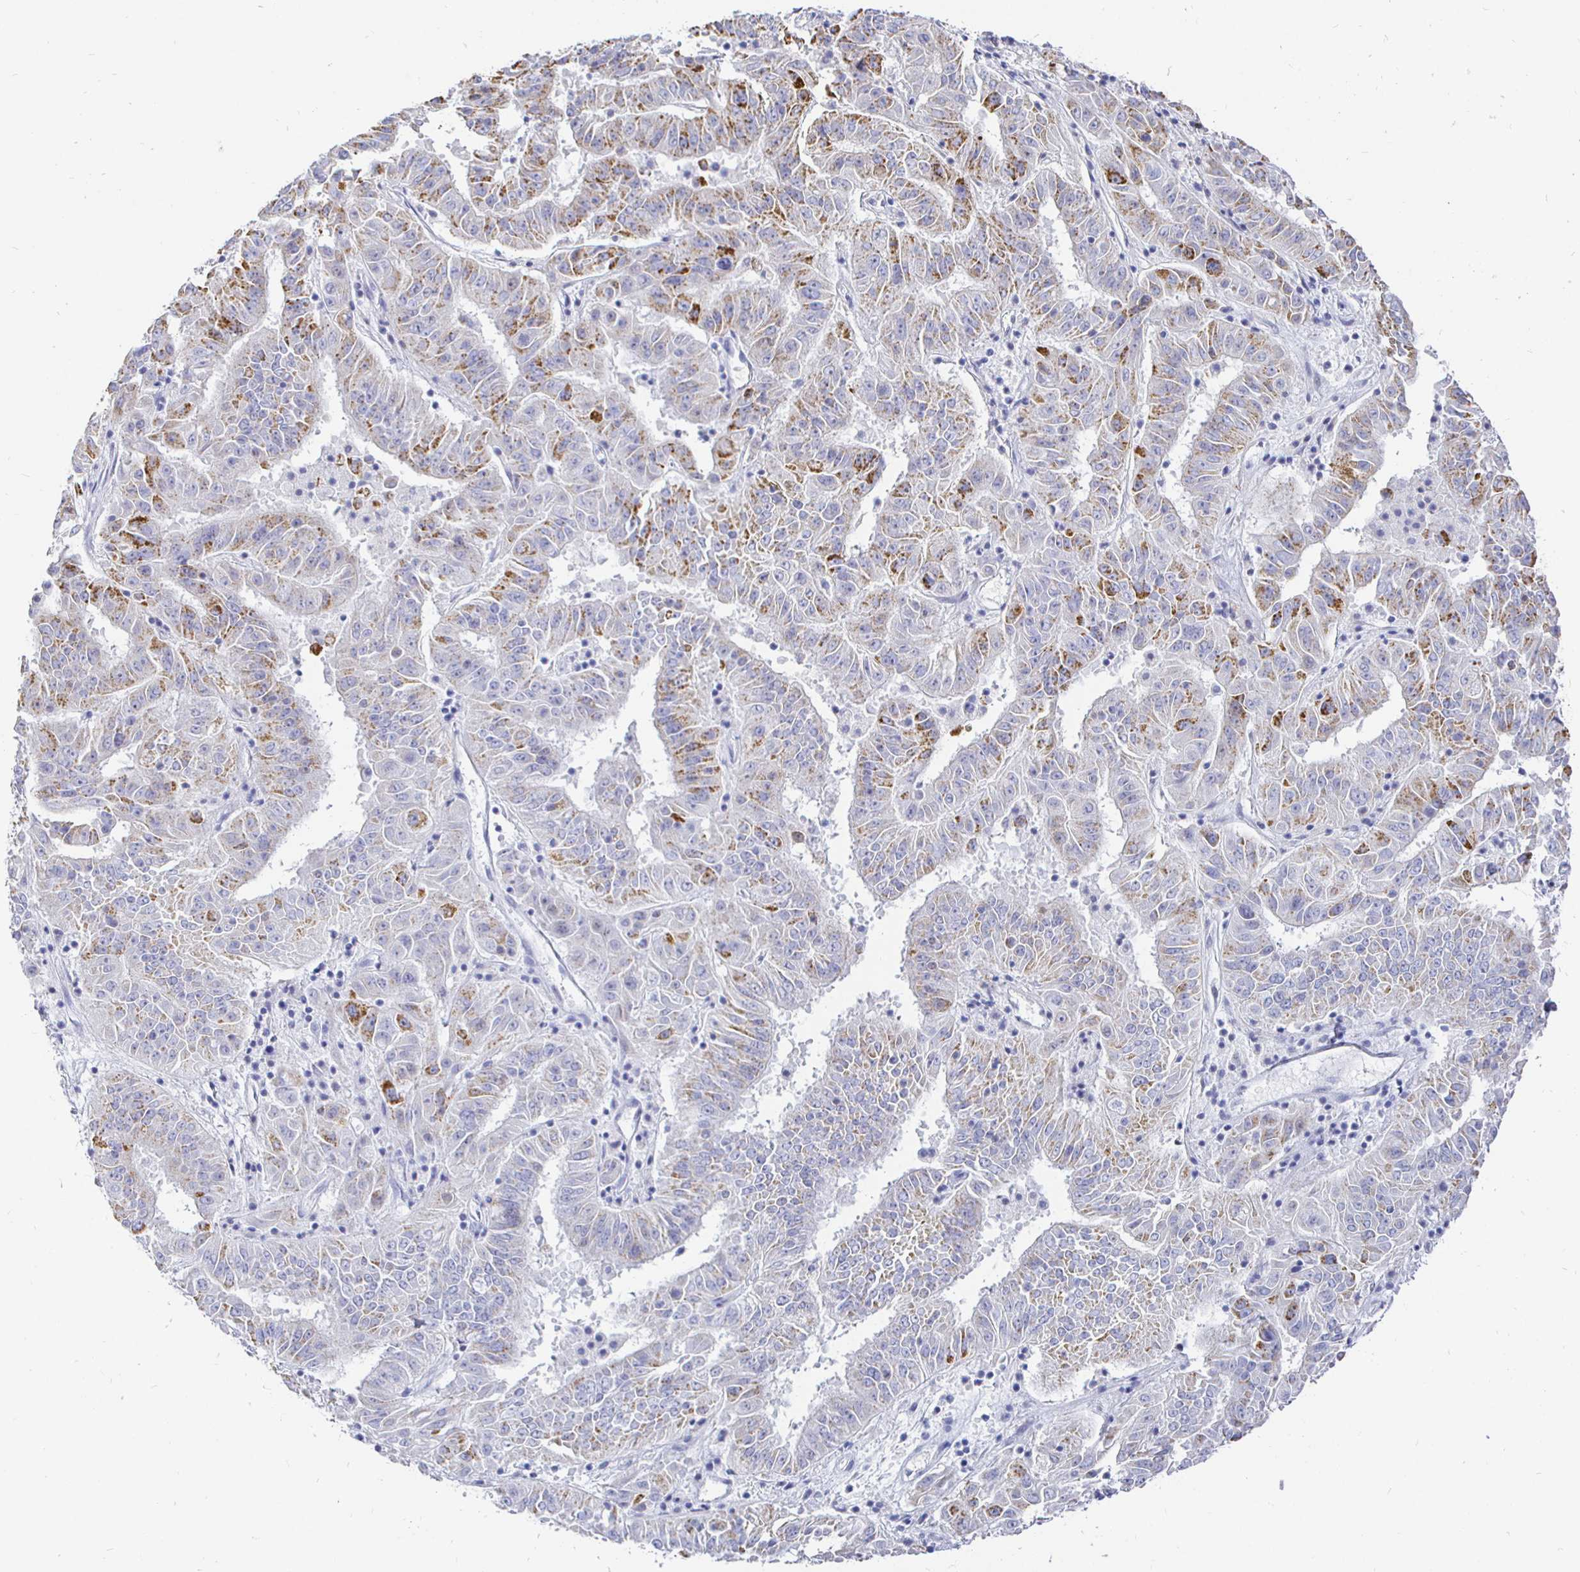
{"staining": {"intensity": "moderate", "quantity": "25%-75%", "location": "cytoplasmic/membranous"}, "tissue": "pancreatic cancer", "cell_type": "Tumor cells", "image_type": "cancer", "snomed": [{"axis": "morphology", "description": "Adenocarcinoma, NOS"}, {"axis": "topography", "description": "Pancreas"}], "caption": "Immunohistochemistry (IHC) of adenocarcinoma (pancreatic) shows medium levels of moderate cytoplasmic/membranous staining in approximately 25%-75% of tumor cells.", "gene": "CR2", "patient": {"sex": "male", "age": 63}}